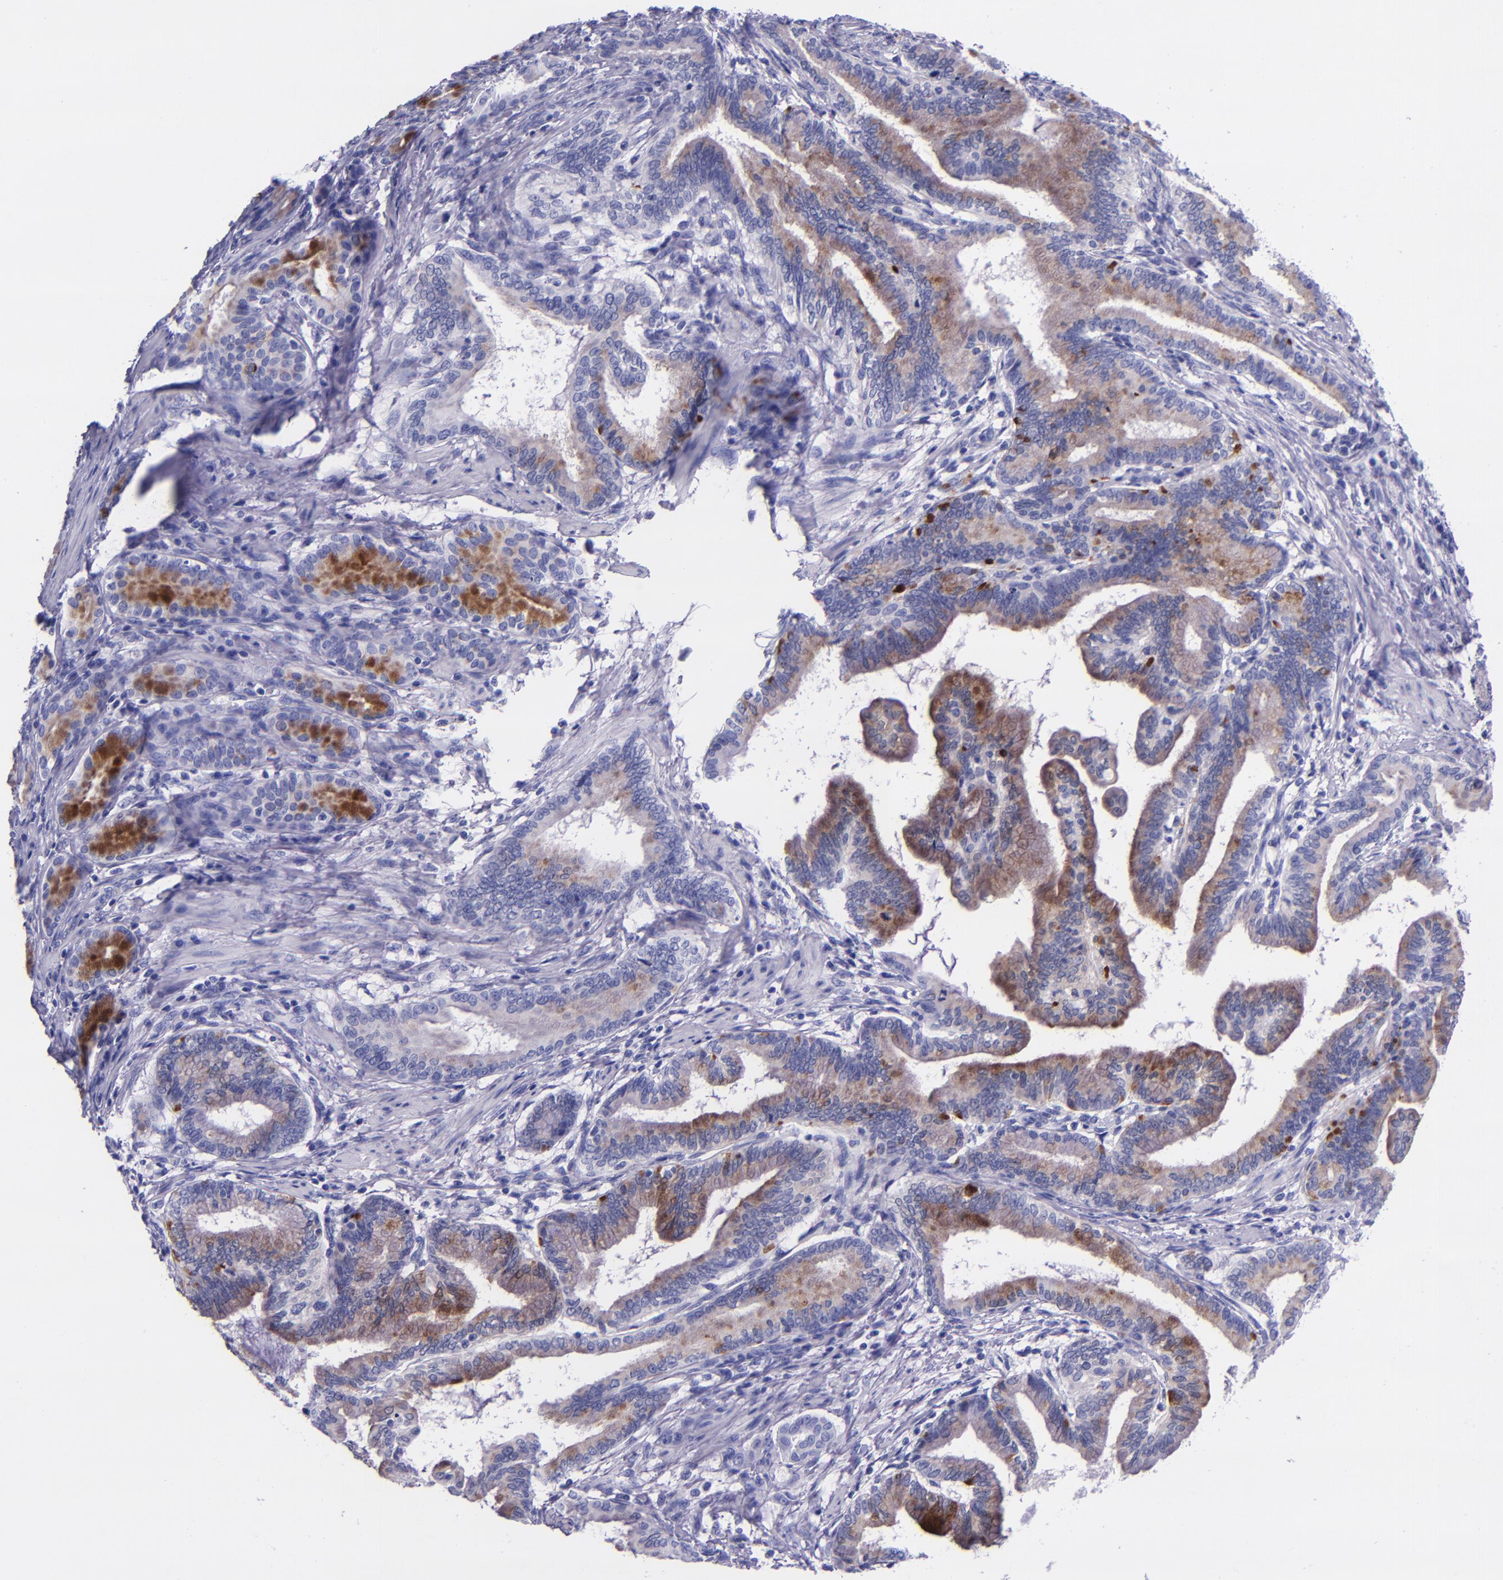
{"staining": {"intensity": "moderate", "quantity": "25%-75%", "location": "cytoplasmic/membranous"}, "tissue": "pancreatic cancer", "cell_type": "Tumor cells", "image_type": "cancer", "snomed": [{"axis": "morphology", "description": "Adenocarcinoma, NOS"}, {"axis": "topography", "description": "Pancreas"}], "caption": "A medium amount of moderate cytoplasmic/membranous expression is seen in approximately 25%-75% of tumor cells in pancreatic cancer (adenocarcinoma) tissue.", "gene": "SLPI", "patient": {"sex": "female", "age": 64}}